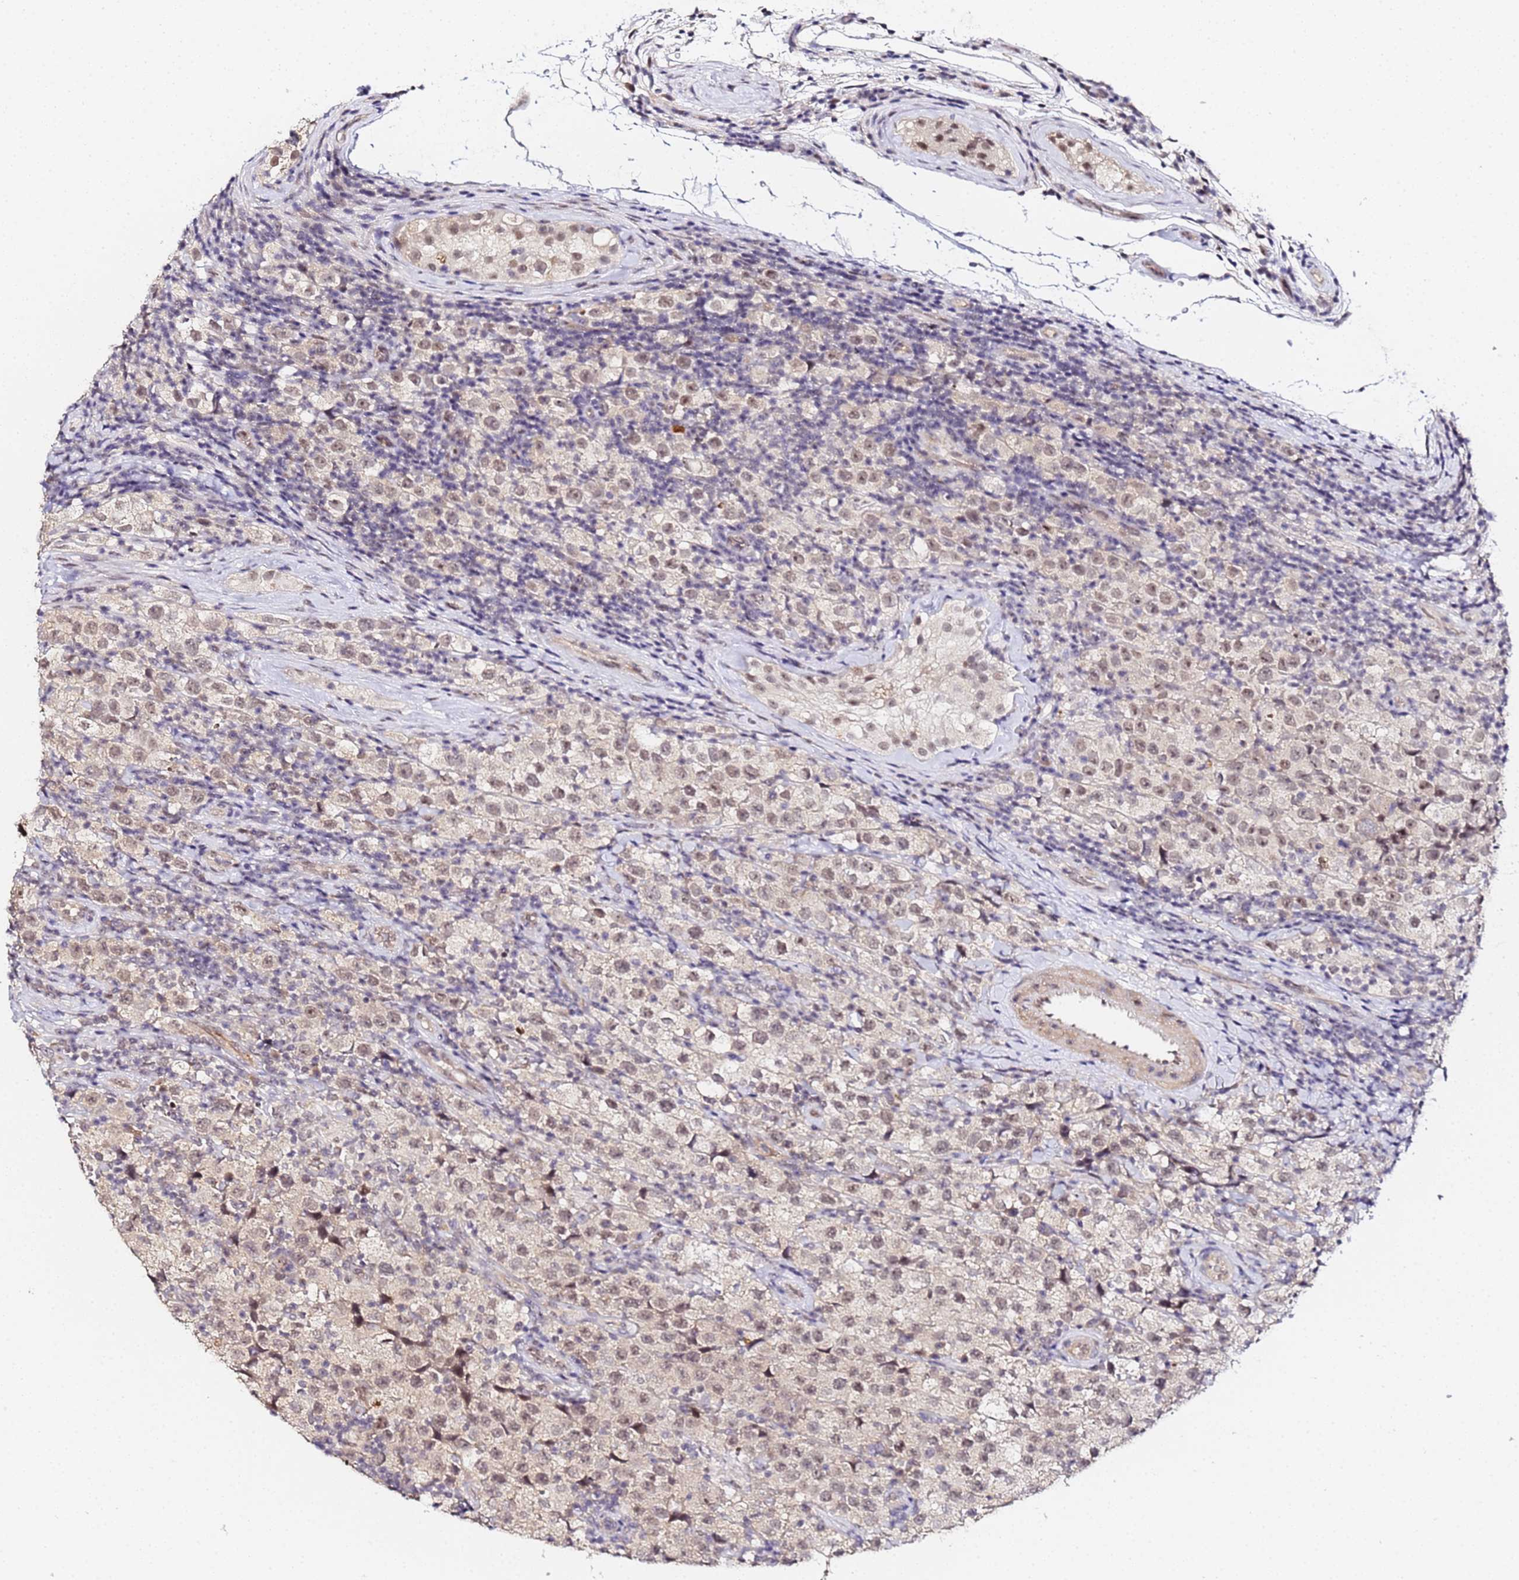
{"staining": {"intensity": "weak", "quantity": ">75%", "location": "nuclear"}, "tissue": "testis cancer", "cell_type": "Tumor cells", "image_type": "cancer", "snomed": [{"axis": "morphology", "description": "Seminoma, NOS"}, {"axis": "morphology", "description": "Carcinoma, Embryonal, NOS"}, {"axis": "topography", "description": "Testis"}], "caption": "Embryonal carcinoma (testis) stained with DAB (3,3'-diaminobenzidine) immunohistochemistry (IHC) shows low levels of weak nuclear positivity in approximately >75% of tumor cells. The protein is stained brown, and the nuclei are stained in blue (DAB (3,3'-diaminobenzidine) IHC with brightfield microscopy, high magnification).", "gene": "LSM3", "patient": {"sex": "male", "age": 41}}